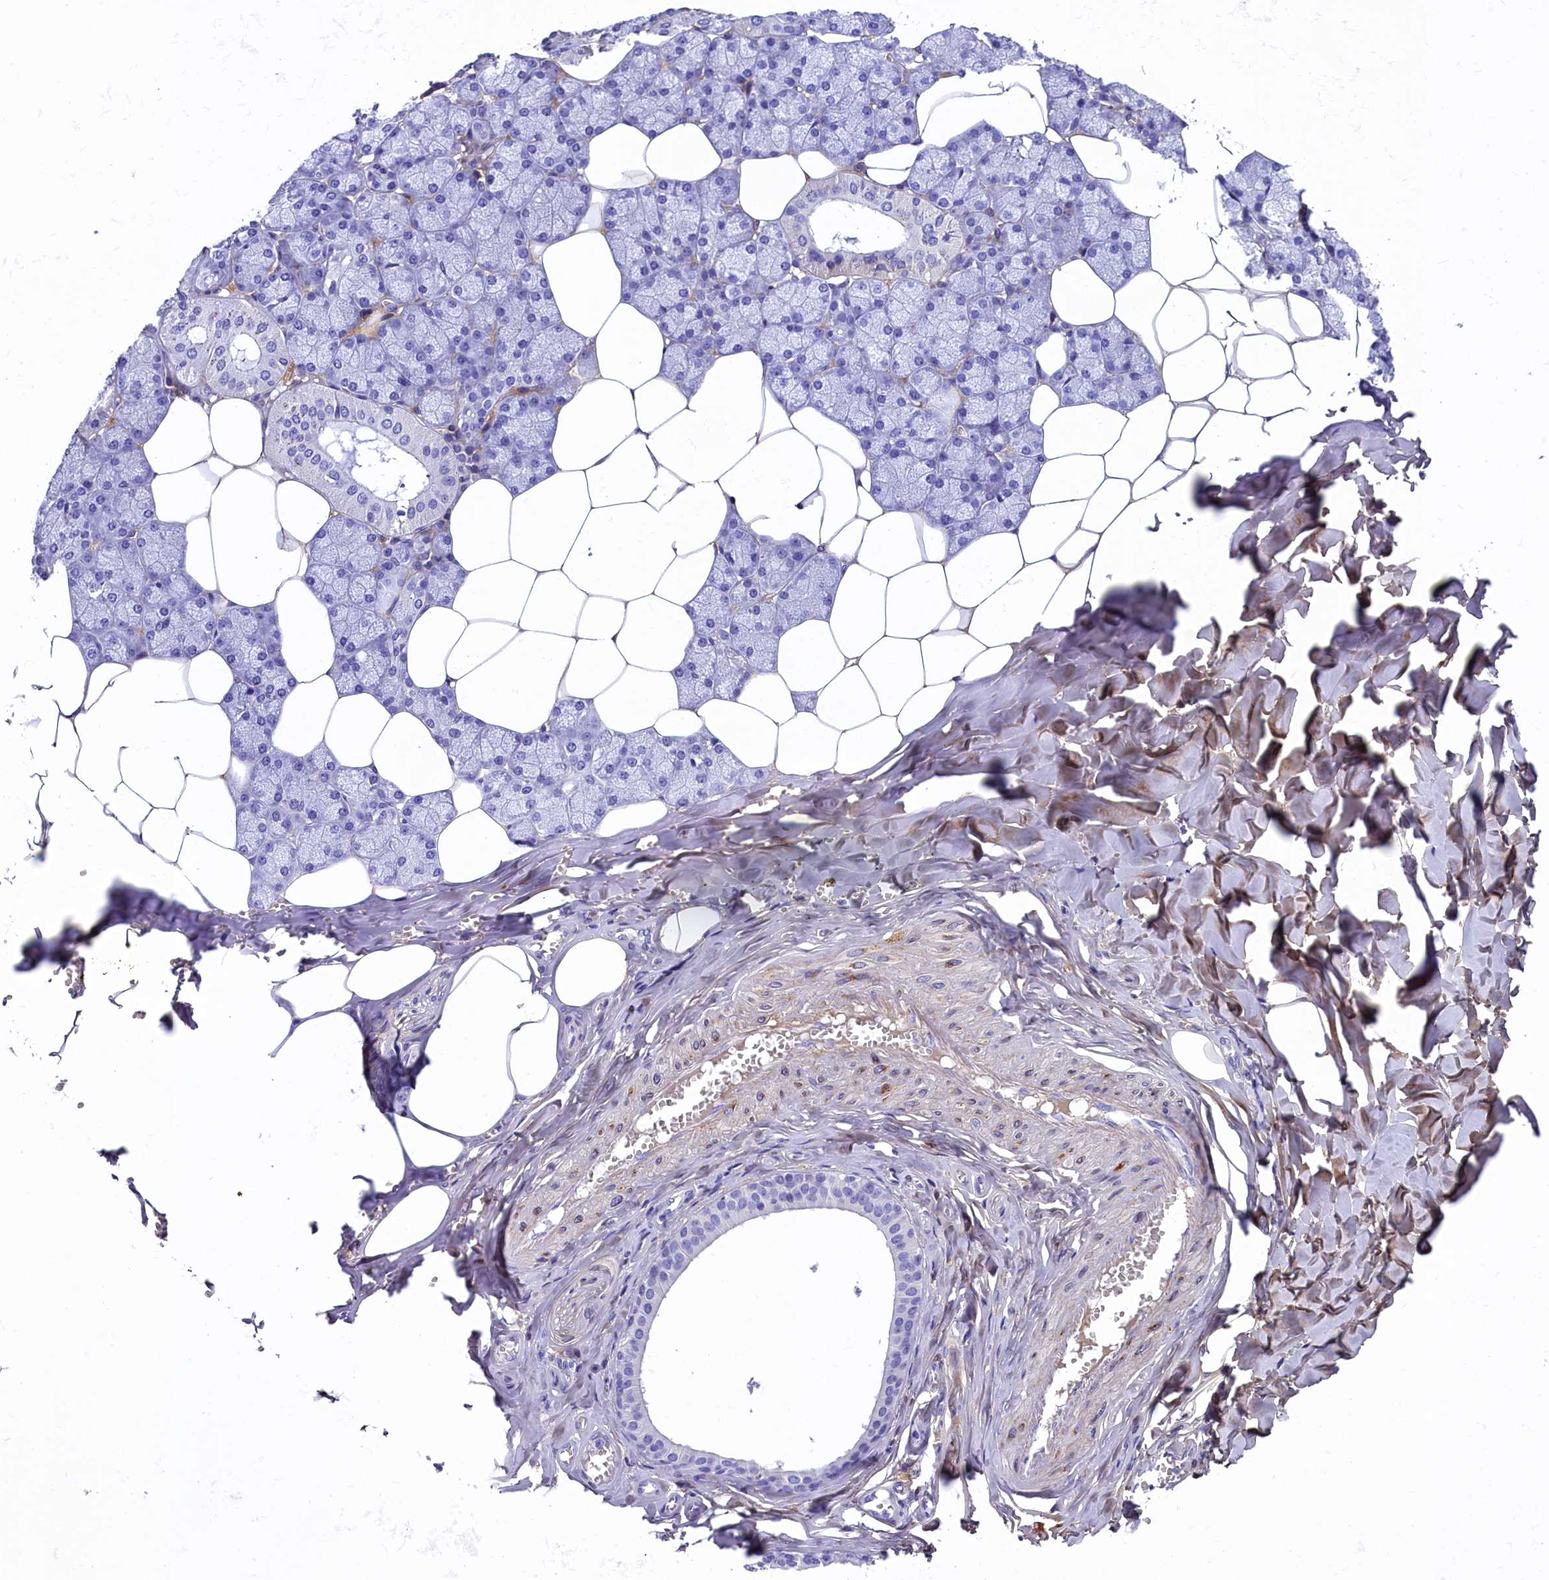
{"staining": {"intensity": "negative", "quantity": "none", "location": "none"}, "tissue": "salivary gland", "cell_type": "Glandular cells", "image_type": "normal", "snomed": [{"axis": "morphology", "description": "Normal tissue, NOS"}, {"axis": "topography", "description": "Salivary gland"}], "caption": "Protein analysis of normal salivary gland displays no significant staining in glandular cells.", "gene": "SOD3", "patient": {"sex": "male", "age": 62}}